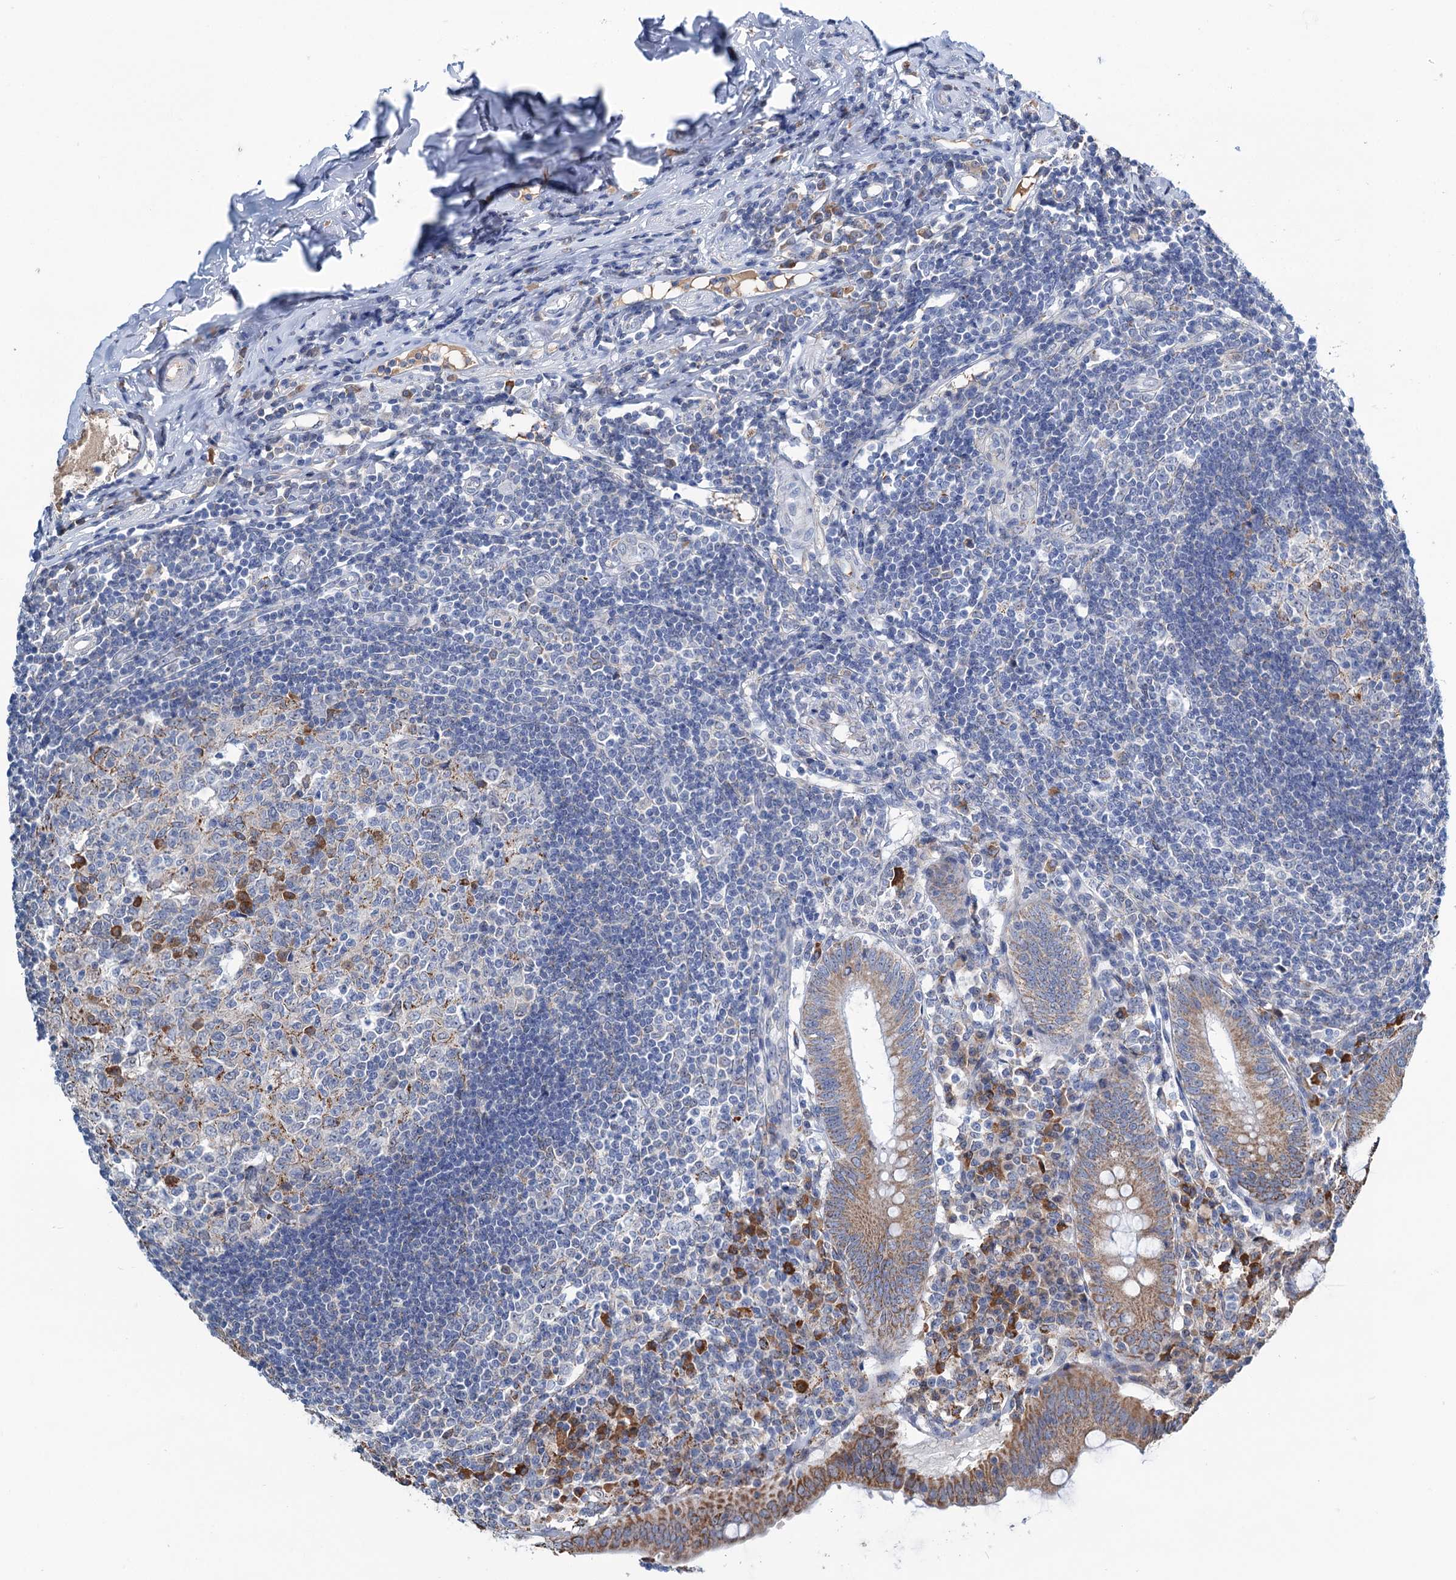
{"staining": {"intensity": "moderate", "quantity": "25%-75%", "location": "cytoplasmic/membranous"}, "tissue": "appendix", "cell_type": "Glandular cells", "image_type": "normal", "snomed": [{"axis": "morphology", "description": "Normal tissue, NOS"}, {"axis": "topography", "description": "Appendix"}], "caption": "Brown immunohistochemical staining in unremarkable appendix displays moderate cytoplasmic/membranous positivity in approximately 25%-75% of glandular cells.", "gene": "LPIN1", "patient": {"sex": "female", "age": 54}}